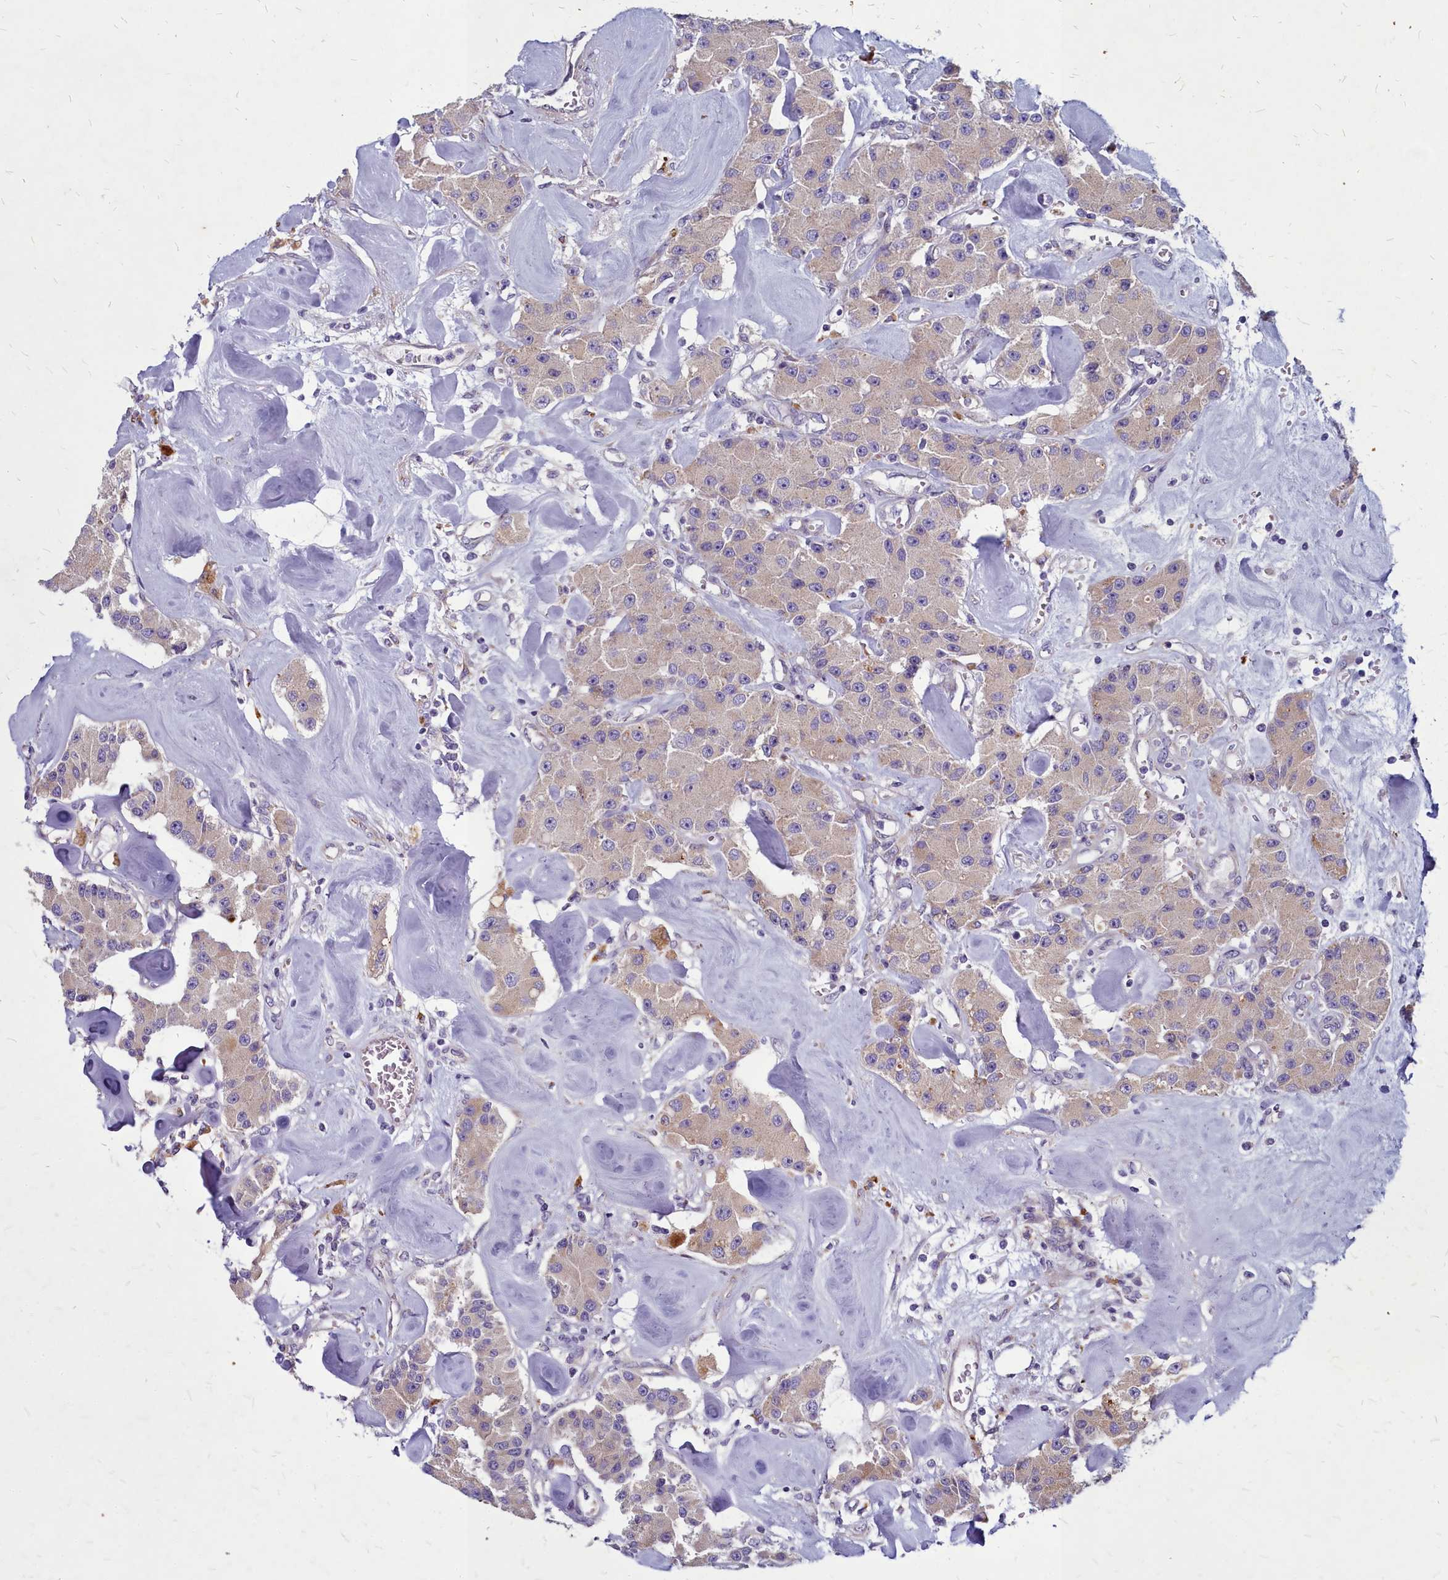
{"staining": {"intensity": "weak", "quantity": ">75%", "location": "cytoplasmic/membranous"}, "tissue": "carcinoid", "cell_type": "Tumor cells", "image_type": "cancer", "snomed": [{"axis": "morphology", "description": "Carcinoid, malignant, NOS"}, {"axis": "topography", "description": "Pancreas"}], "caption": "Carcinoid tissue displays weak cytoplasmic/membranous positivity in about >75% of tumor cells", "gene": "SMPD4", "patient": {"sex": "male", "age": 41}}